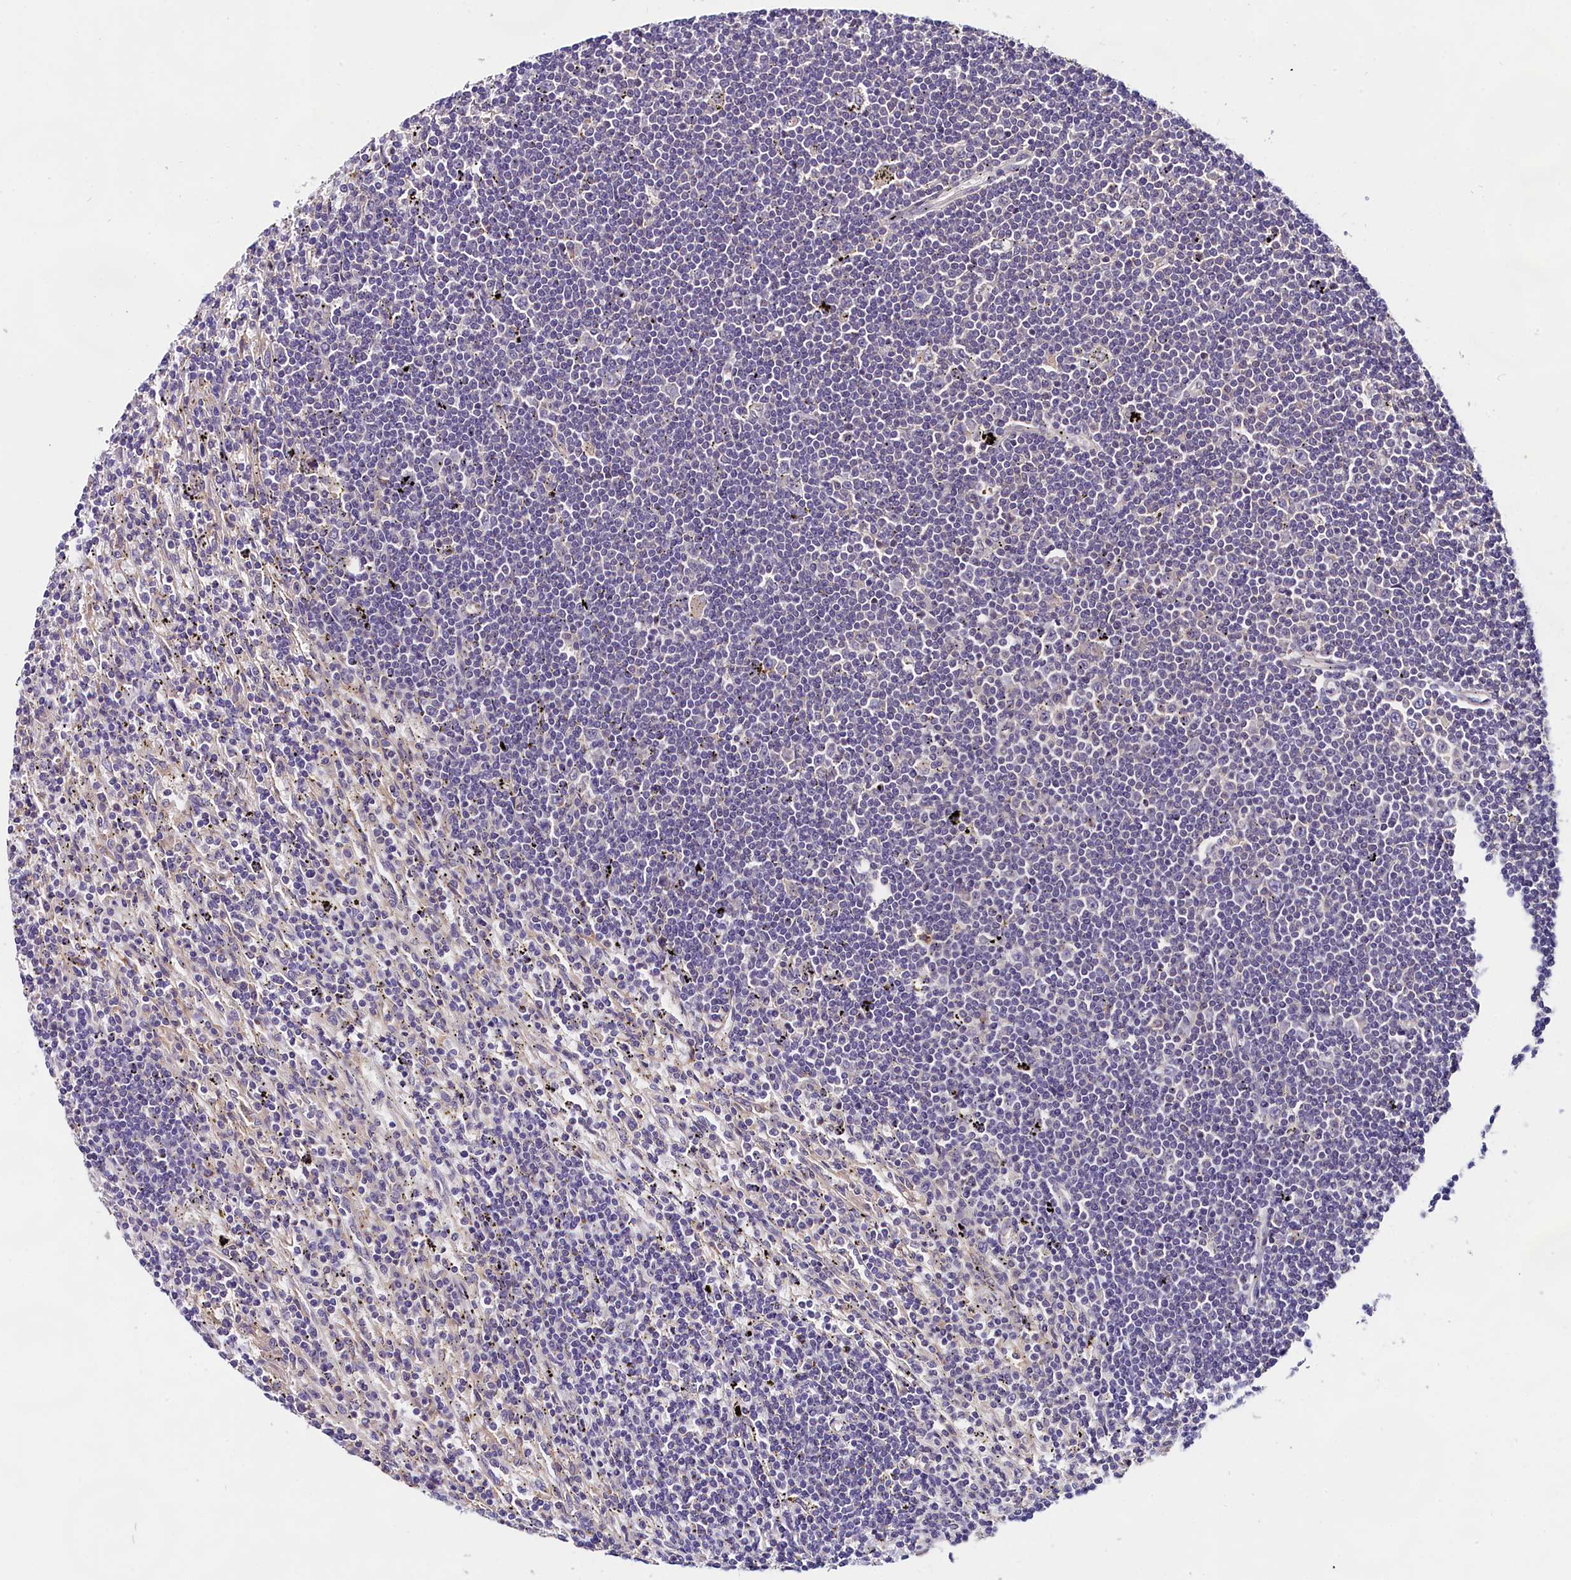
{"staining": {"intensity": "negative", "quantity": "none", "location": "none"}, "tissue": "lymphoma", "cell_type": "Tumor cells", "image_type": "cancer", "snomed": [{"axis": "morphology", "description": "Malignant lymphoma, non-Hodgkin's type, Low grade"}, {"axis": "topography", "description": "Spleen"}], "caption": "Protein analysis of lymphoma displays no significant positivity in tumor cells. (DAB immunohistochemistry (IHC) with hematoxylin counter stain).", "gene": "OAS3", "patient": {"sex": "male", "age": 76}}